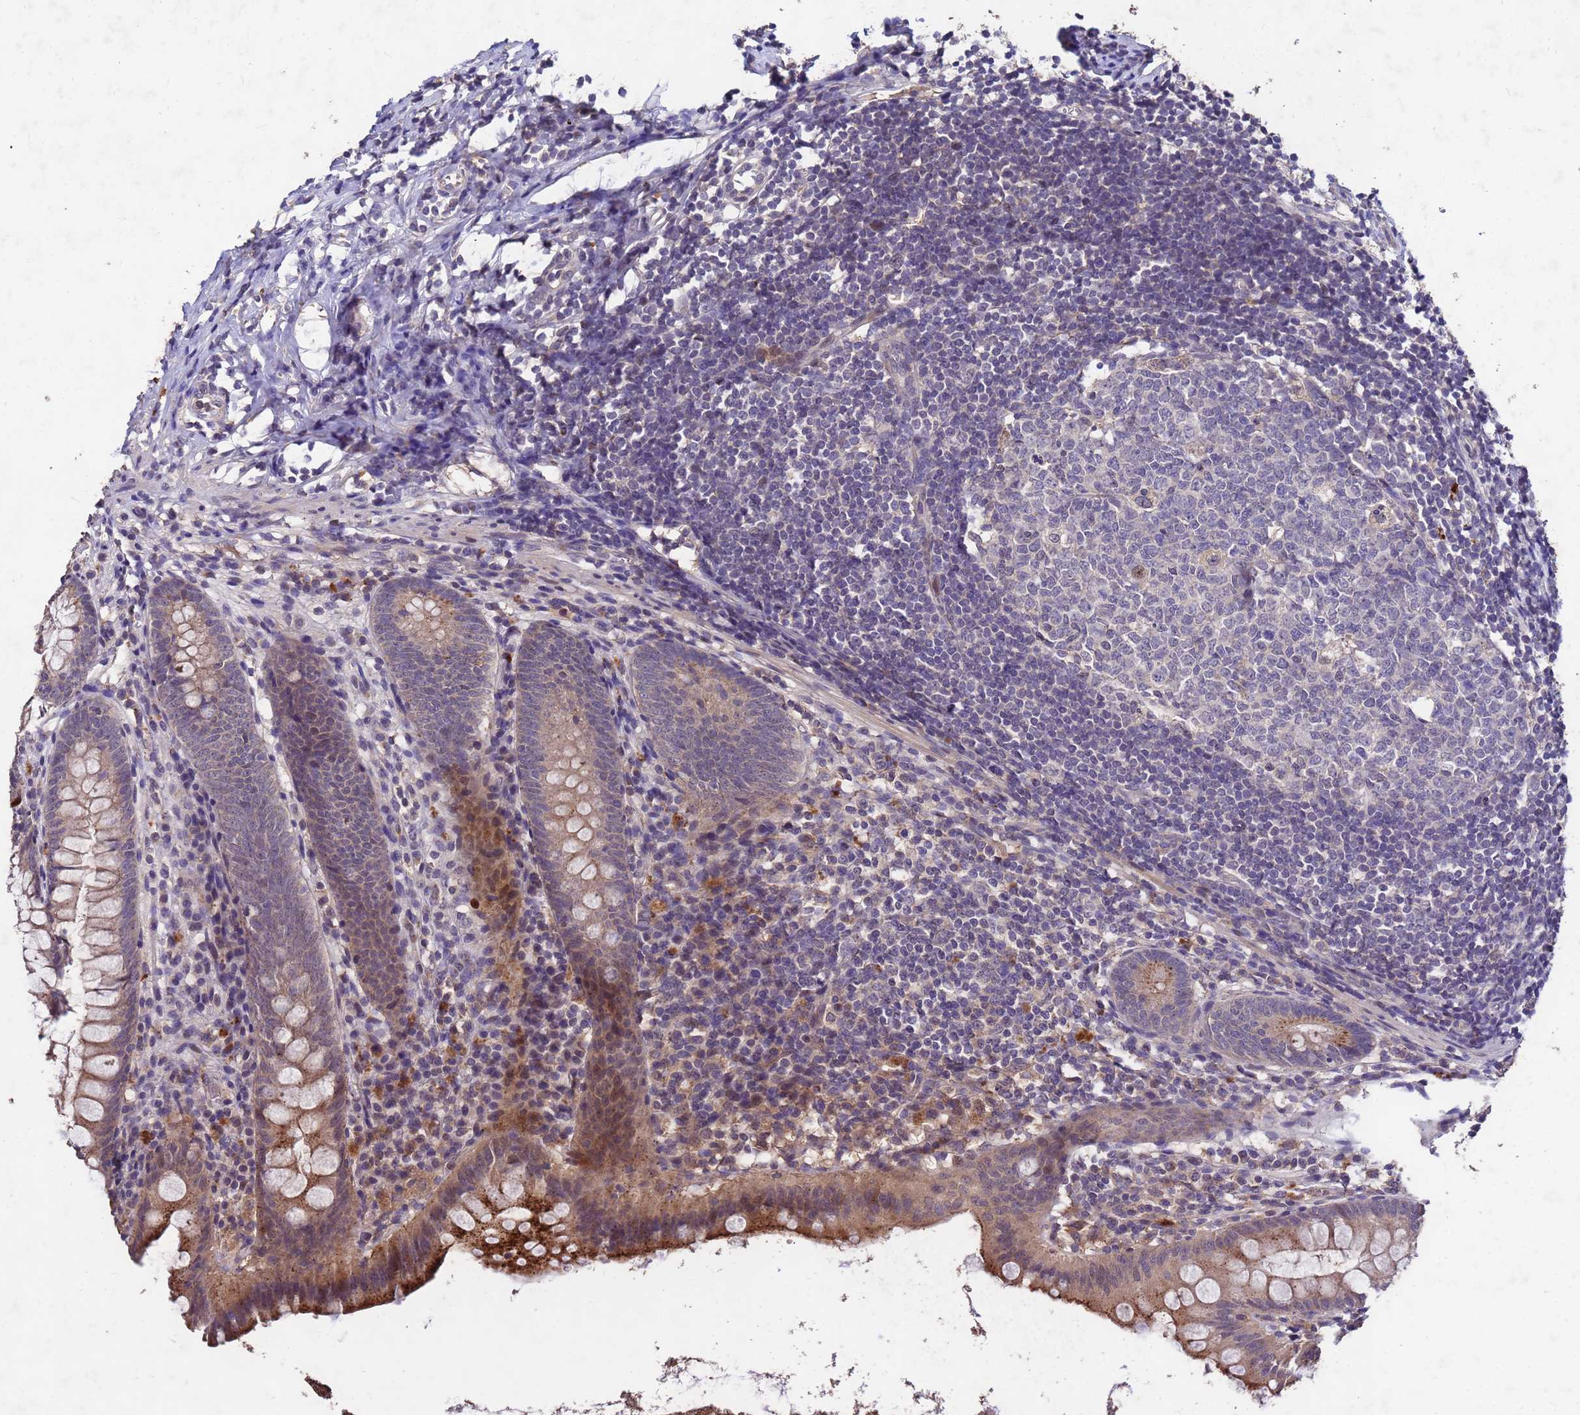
{"staining": {"intensity": "strong", "quantity": "25%-75%", "location": "cytoplasmic/membranous"}, "tissue": "appendix", "cell_type": "Glandular cells", "image_type": "normal", "snomed": [{"axis": "morphology", "description": "Normal tissue, NOS"}, {"axis": "topography", "description": "Appendix"}], "caption": "High-power microscopy captured an IHC histopathology image of unremarkable appendix, revealing strong cytoplasmic/membranous positivity in approximately 25%-75% of glandular cells. The protein of interest is shown in brown color, while the nuclei are stained blue.", "gene": "TOR4A", "patient": {"sex": "female", "age": 51}}